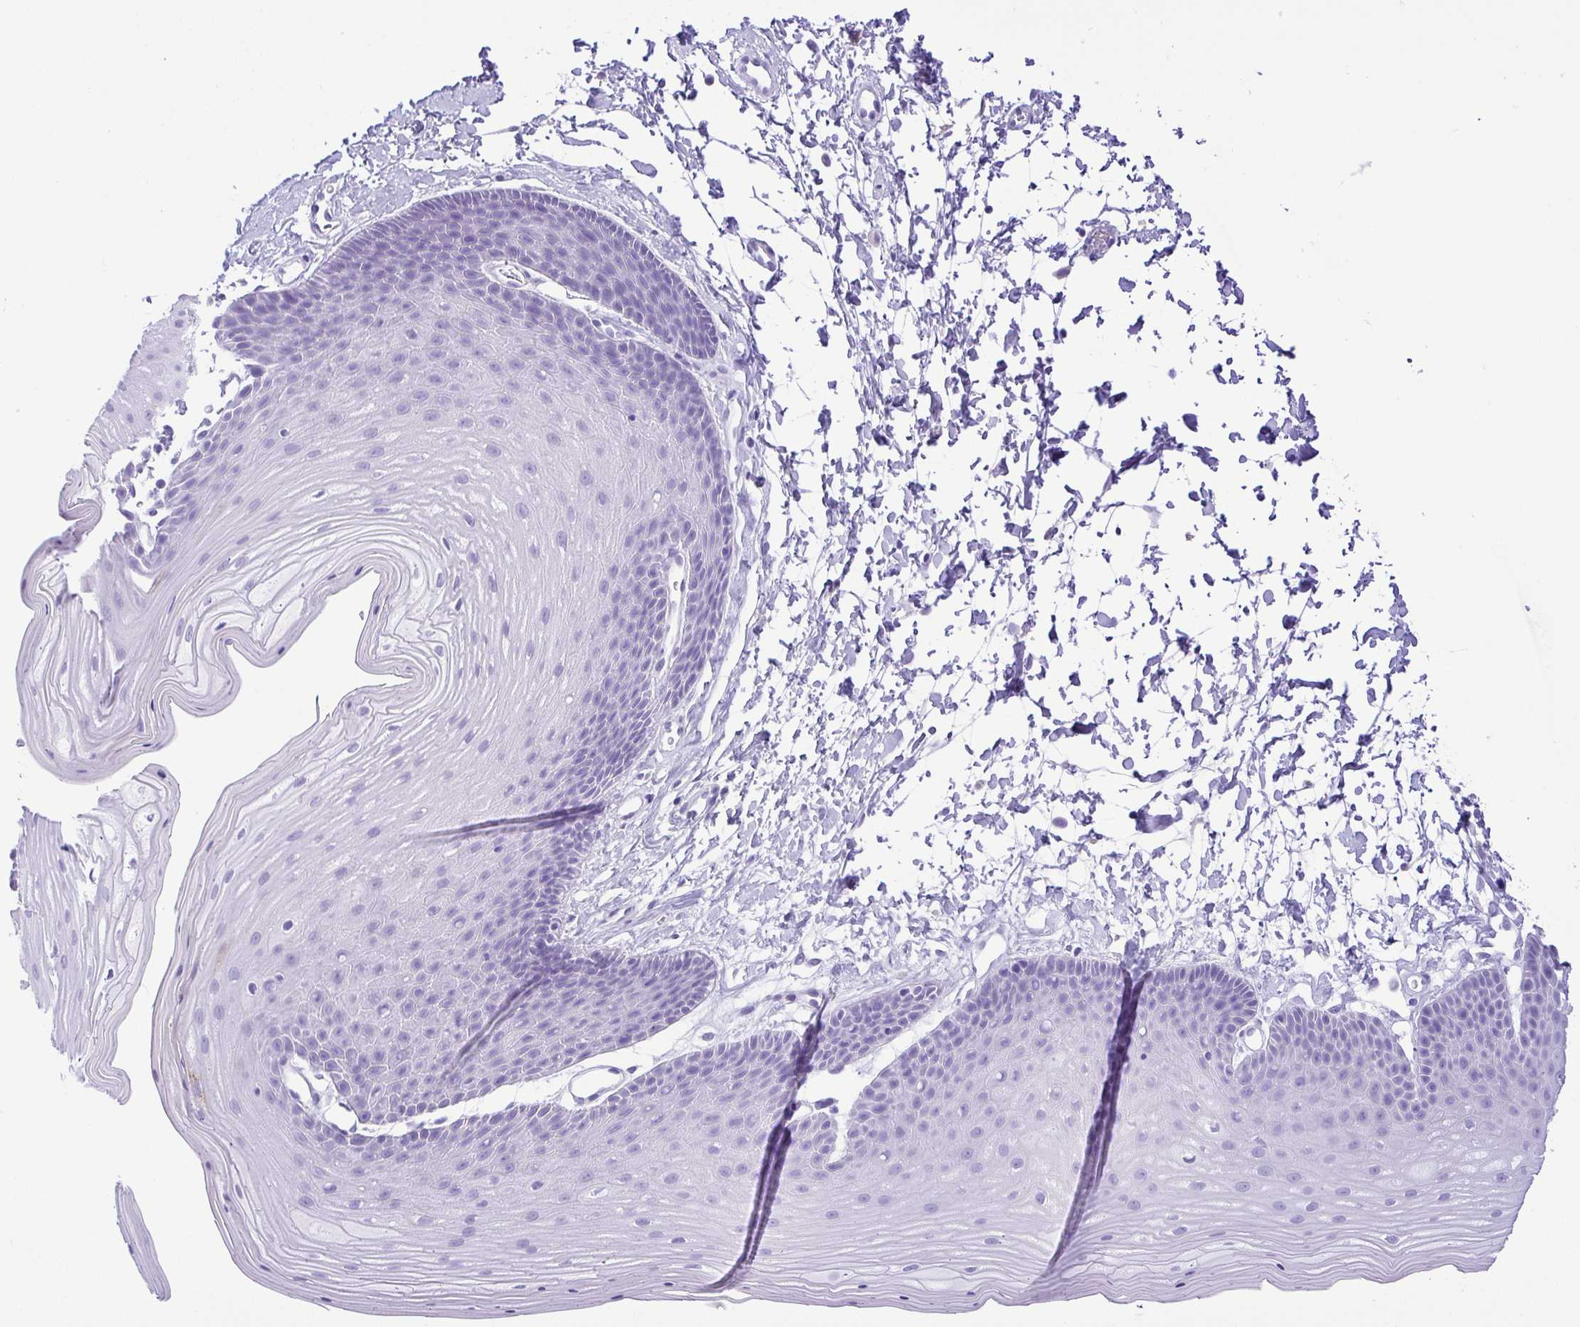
{"staining": {"intensity": "strong", "quantity": "<25%", "location": "cytoplasmic/membranous"}, "tissue": "skin", "cell_type": "Epidermal cells", "image_type": "normal", "snomed": [{"axis": "morphology", "description": "Normal tissue, NOS"}, {"axis": "topography", "description": "Anal"}], "caption": "Immunohistochemistry (DAB) staining of benign human skin displays strong cytoplasmic/membranous protein staining in about <25% of epidermal cells. The protein is shown in brown color, while the nuclei are stained blue.", "gene": "CDSN", "patient": {"sex": "male", "age": 53}}